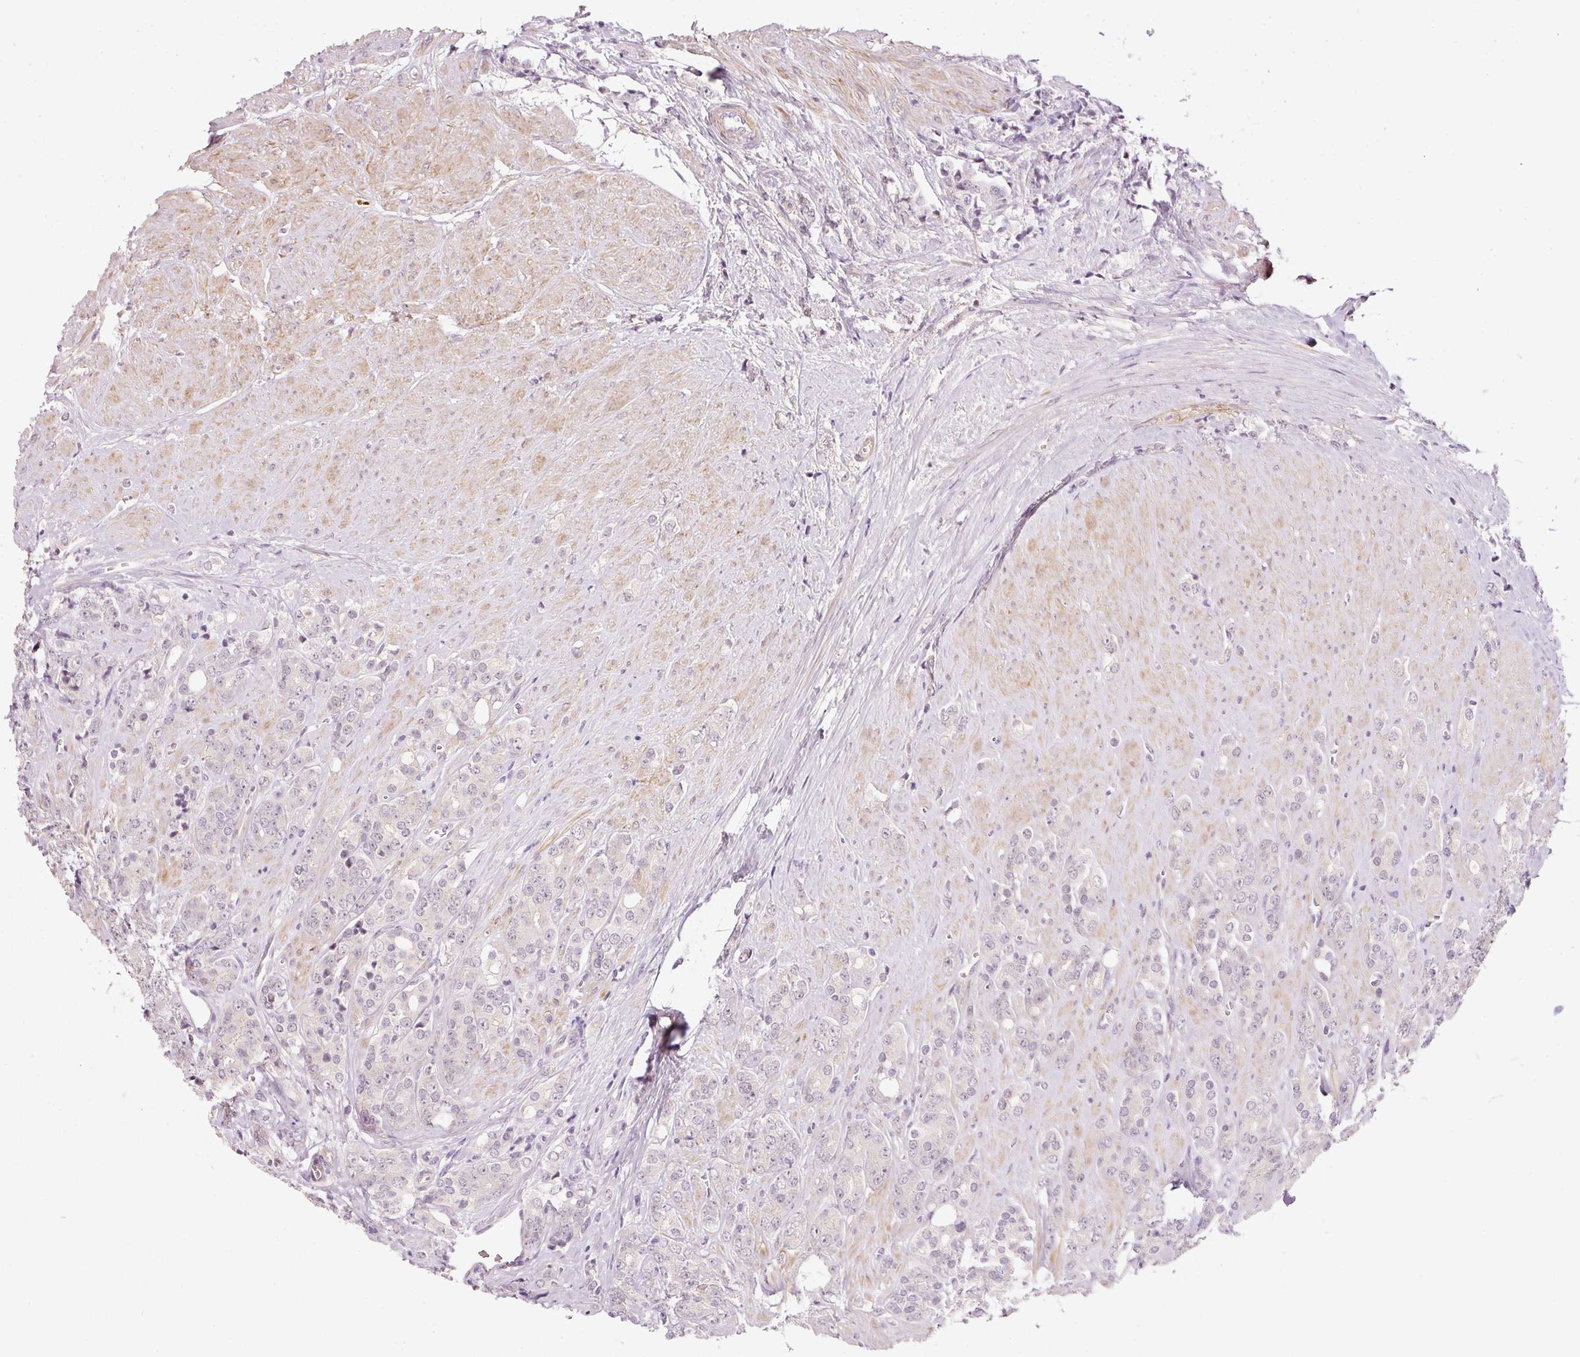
{"staining": {"intensity": "negative", "quantity": "none", "location": "none"}, "tissue": "prostate cancer", "cell_type": "Tumor cells", "image_type": "cancer", "snomed": [{"axis": "morphology", "description": "Adenocarcinoma, High grade"}, {"axis": "topography", "description": "Prostate"}], "caption": "A high-resolution micrograph shows immunohistochemistry (IHC) staining of prostate high-grade adenocarcinoma, which reveals no significant positivity in tumor cells.", "gene": "TIRAP", "patient": {"sex": "male", "age": 62}}